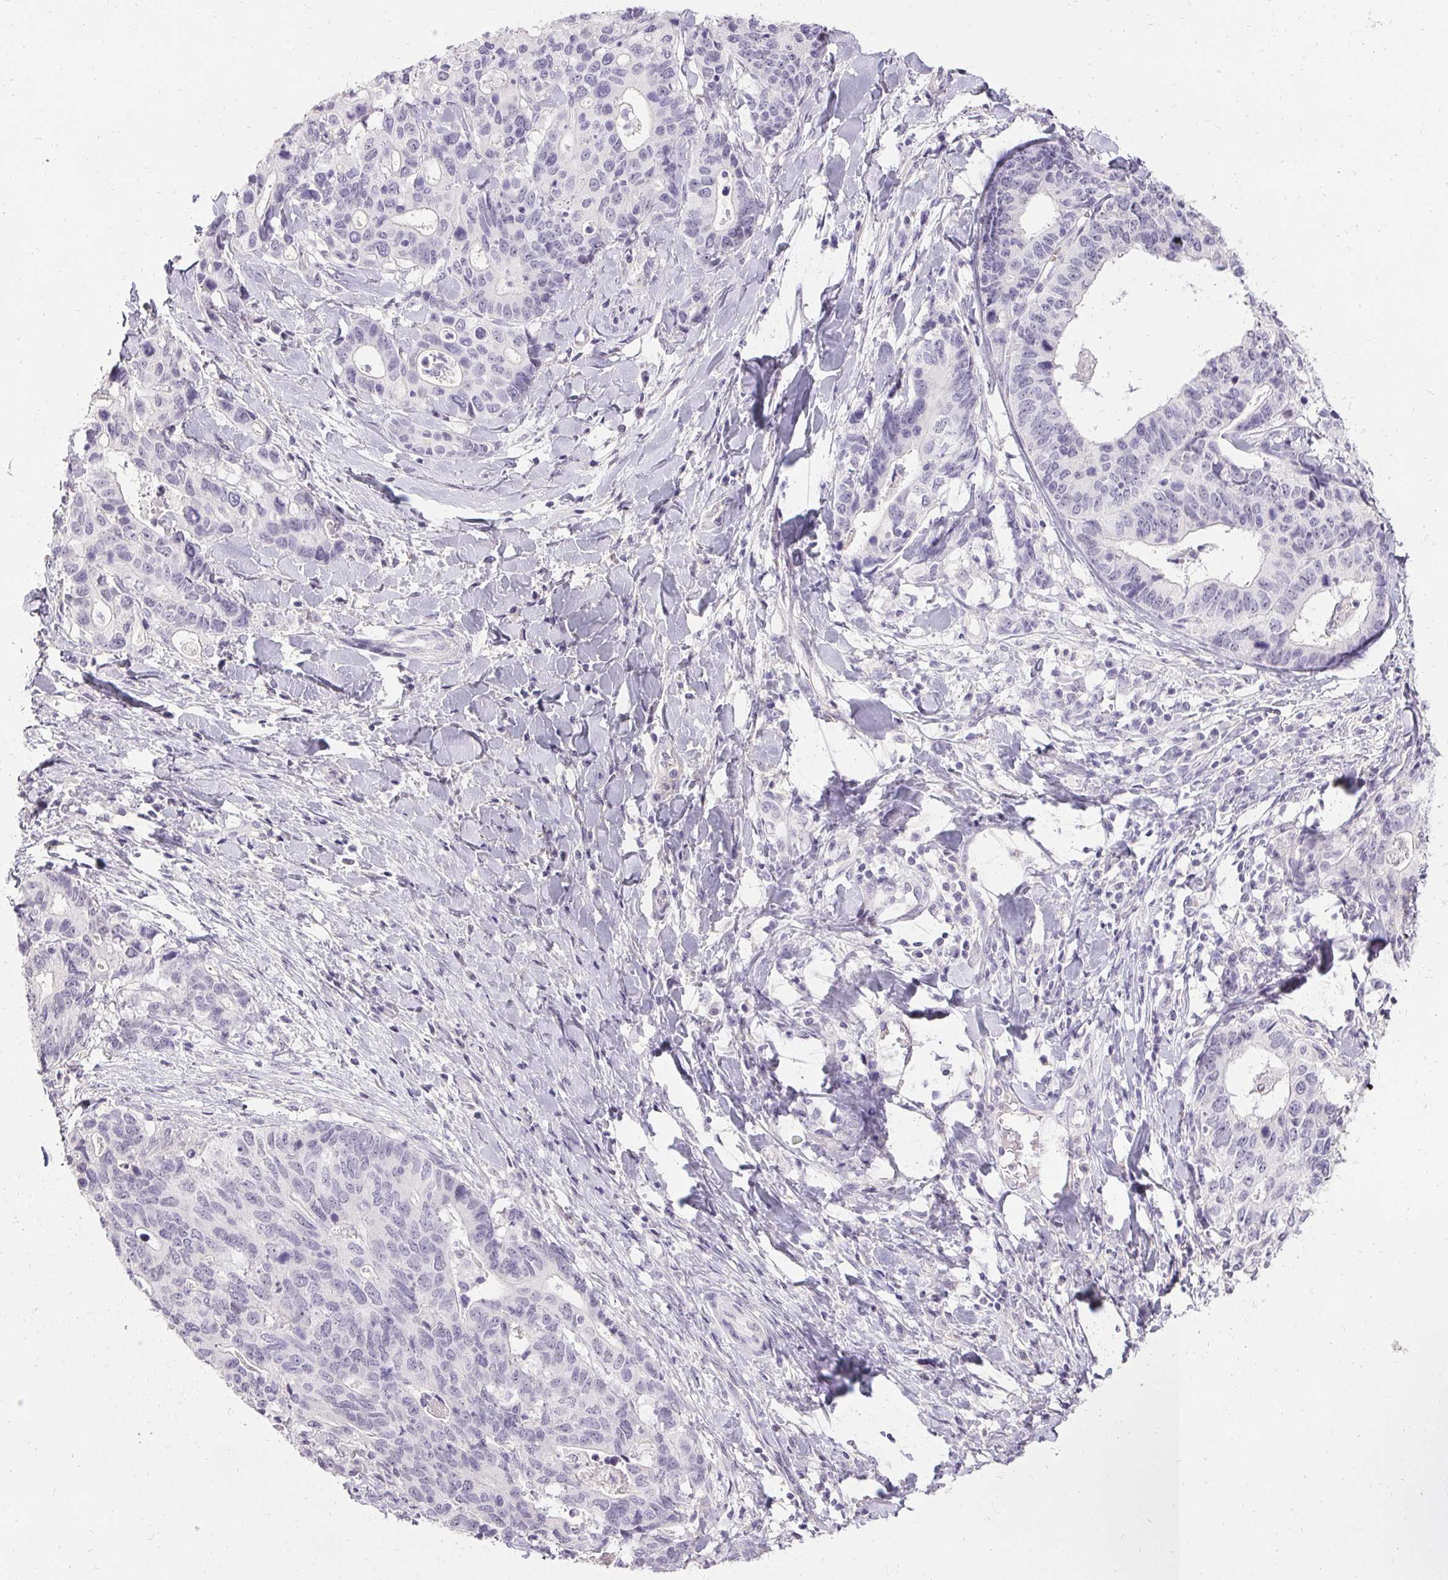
{"staining": {"intensity": "negative", "quantity": "none", "location": "none"}, "tissue": "stomach cancer", "cell_type": "Tumor cells", "image_type": "cancer", "snomed": [{"axis": "morphology", "description": "Adenocarcinoma, NOS"}, {"axis": "topography", "description": "Stomach, upper"}], "caption": "An immunohistochemistry (IHC) micrograph of stomach adenocarcinoma is shown. There is no staining in tumor cells of stomach adenocarcinoma.", "gene": "PMEL", "patient": {"sex": "female", "age": 67}}